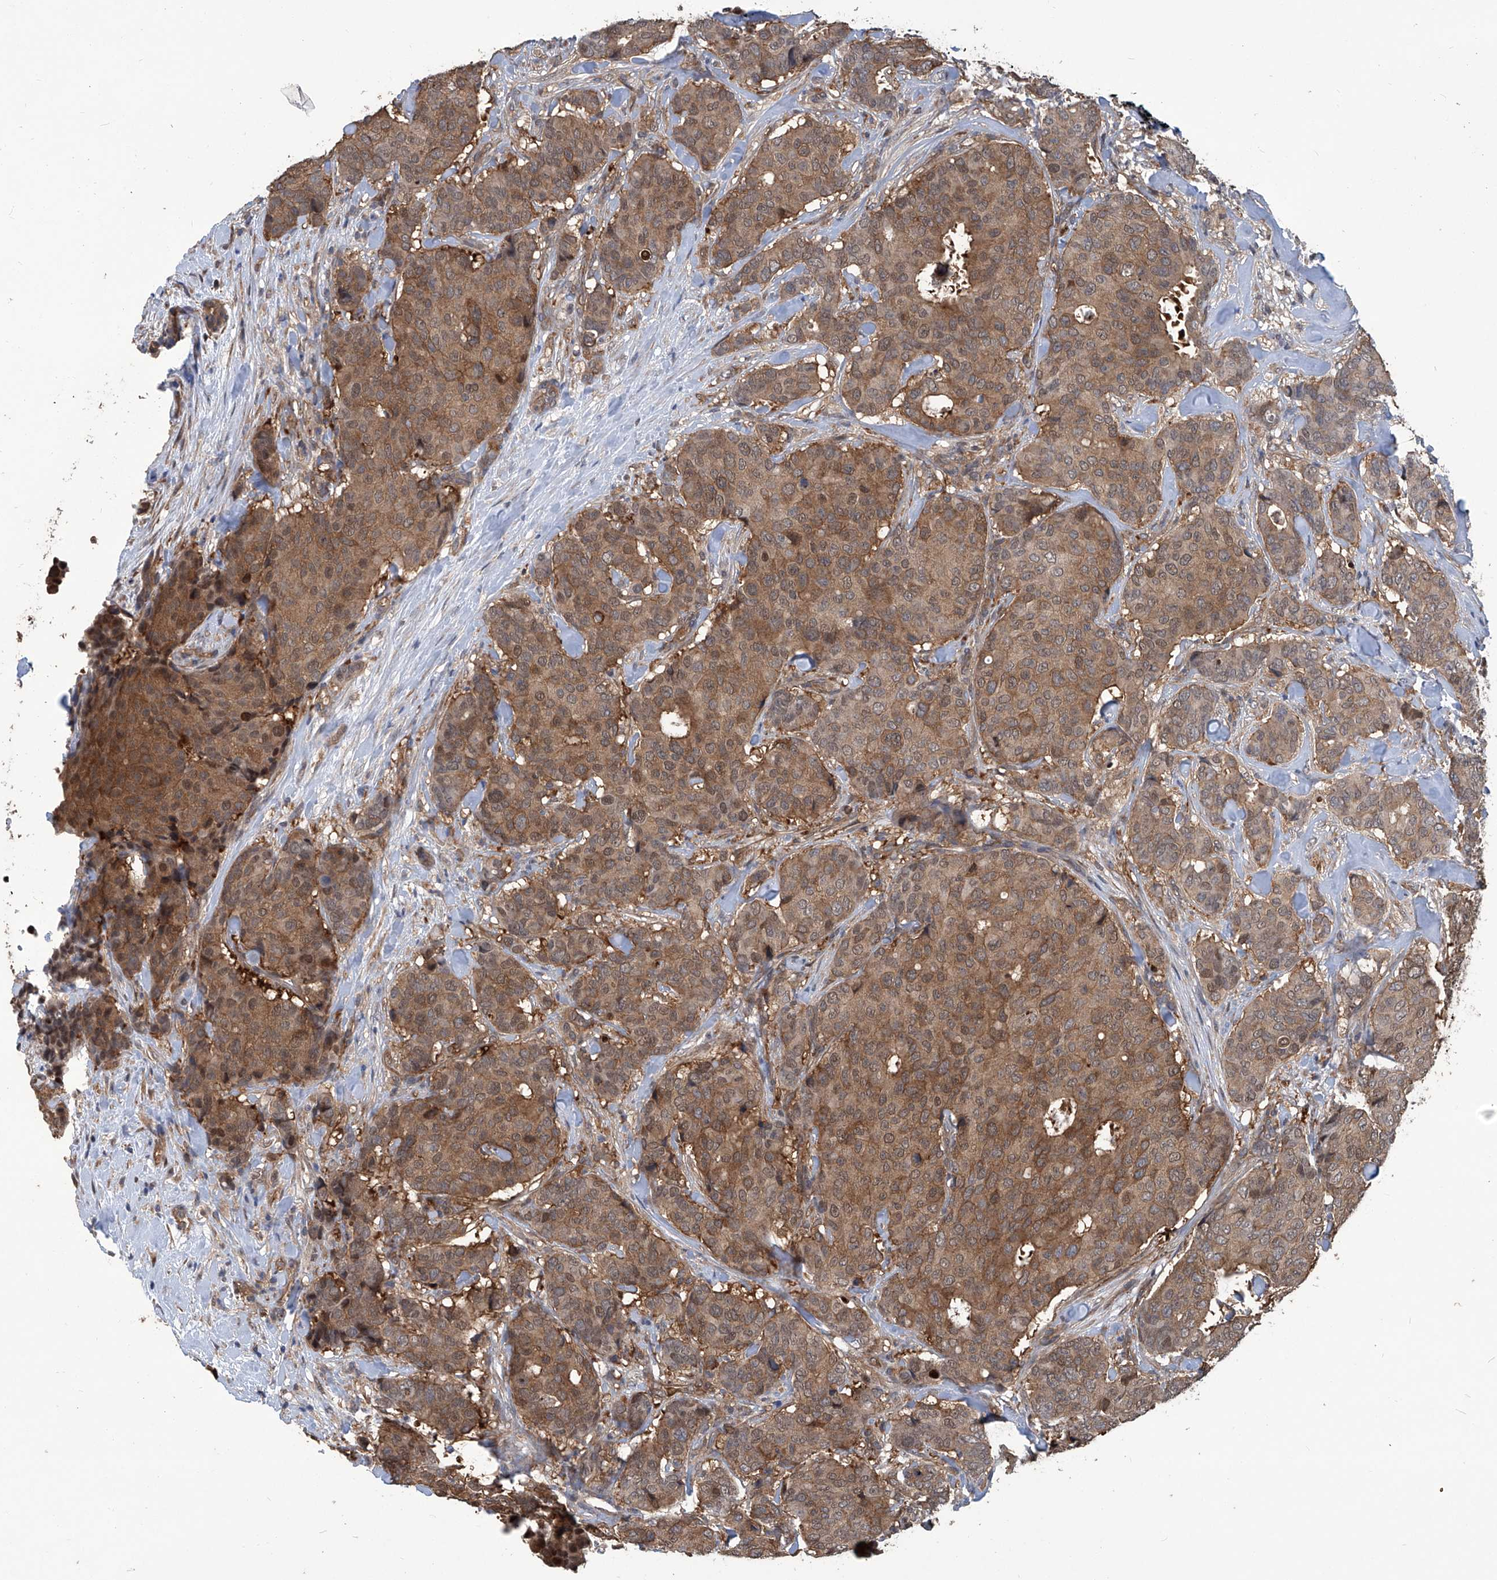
{"staining": {"intensity": "moderate", "quantity": ">75%", "location": "cytoplasmic/membranous"}, "tissue": "breast cancer", "cell_type": "Tumor cells", "image_type": "cancer", "snomed": [{"axis": "morphology", "description": "Duct carcinoma"}, {"axis": "topography", "description": "Breast"}], "caption": "Approximately >75% of tumor cells in human breast cancer demonstrate moderate cytoplasmic/membranous protein staining as visualized by brown immunohistochemical staining.", "gene": "PSMB1", "patient": {"sex": "female", "age": 75}}